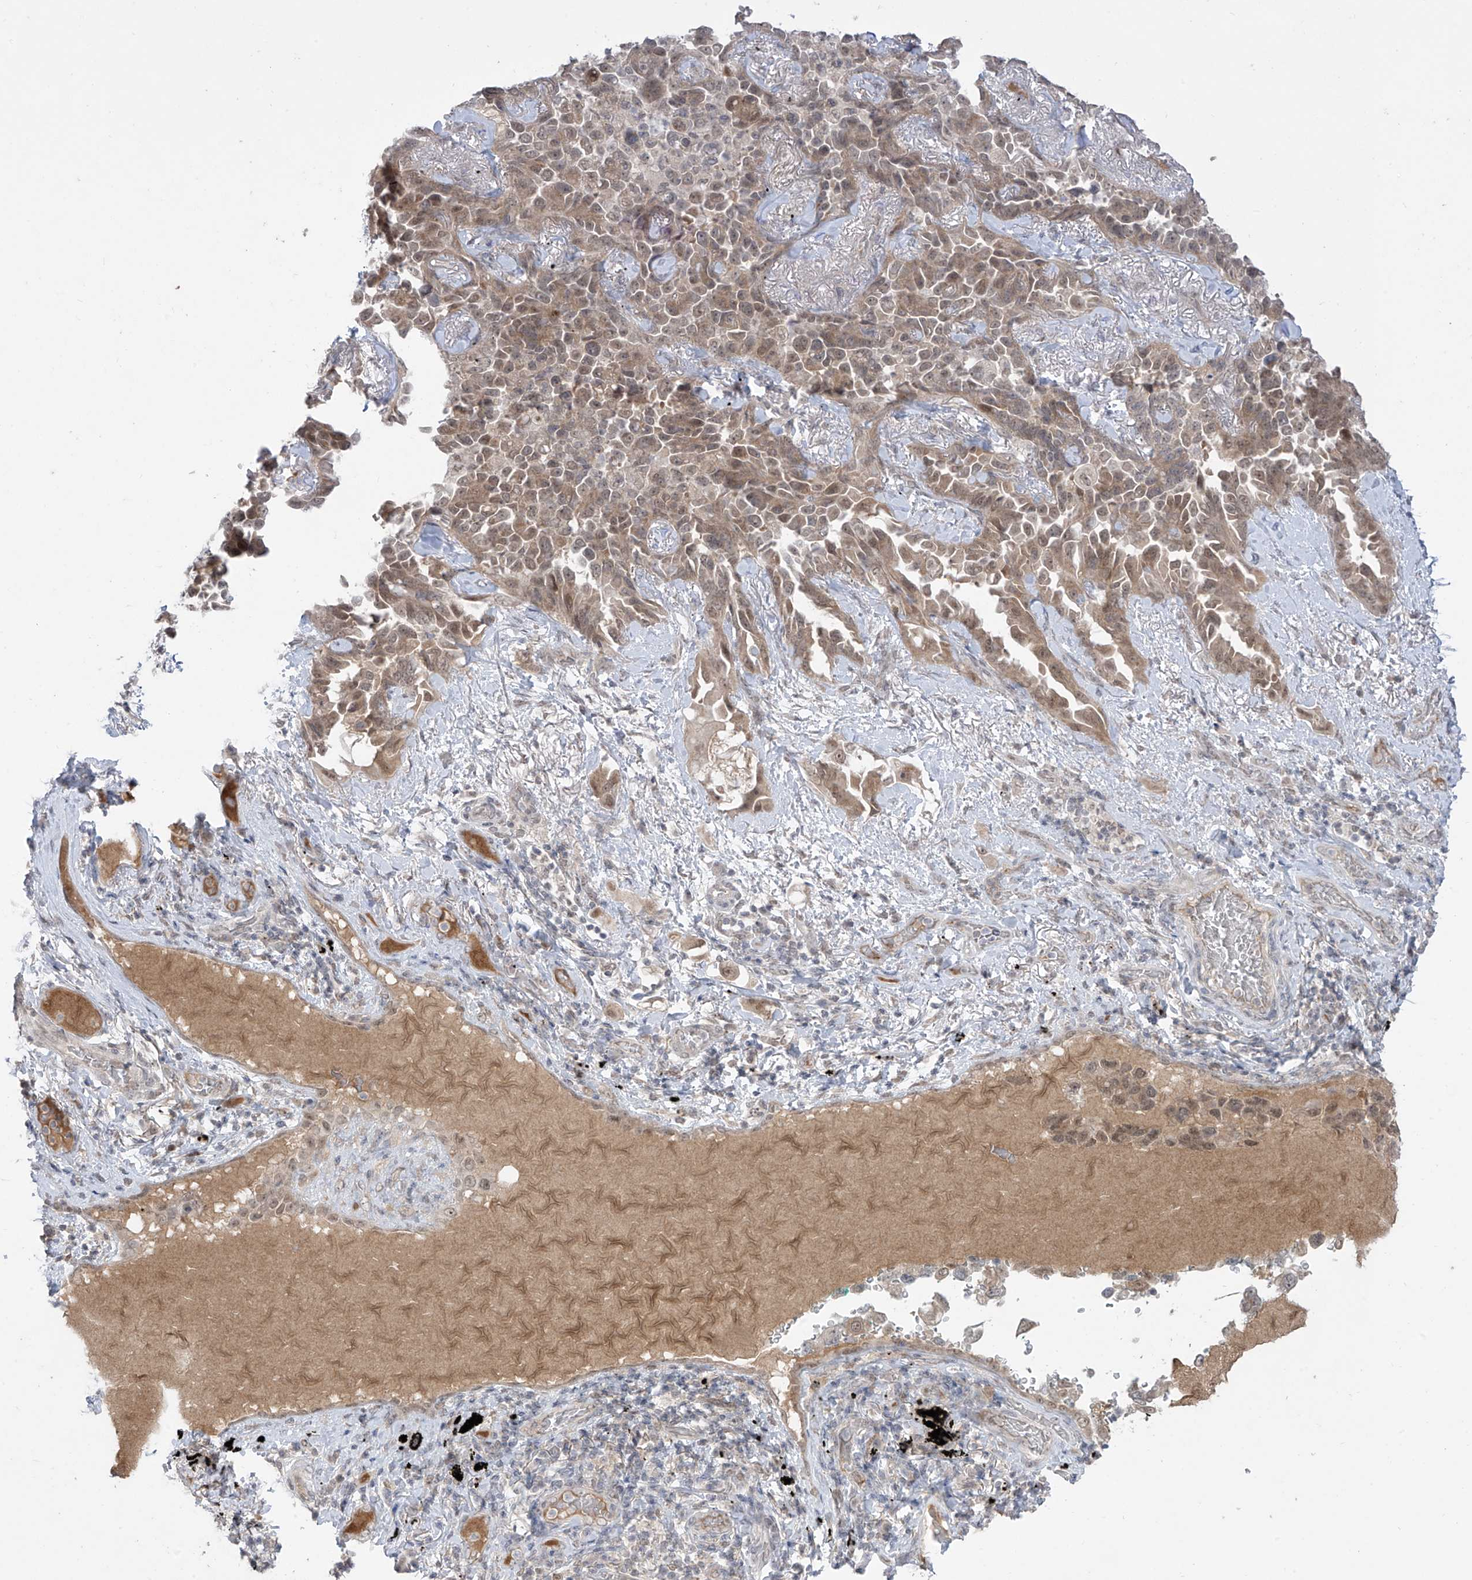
{"staining": {"intensity": "moderate", "quantity": "25%-75%", "location": "cytoplasmic/membranous,nuclear"}, "tissue": "lung cancer", "cell_type": "Tumor cells", "image_type": "cancer", "snomed": [{"axis": "morphology", "description": "Adenocarcinoma, NOS"}, {"axis": "topography", "description": "Lung"}], "caption": "Lung adenocarcinoma stained with a brown dye reveals moderate cytoplasmic/membranous and nuclear positive positivity in about 25%-75% of tumor cells.", "gene": "OGT", "patient": {"sex": "female", "age": 67}}